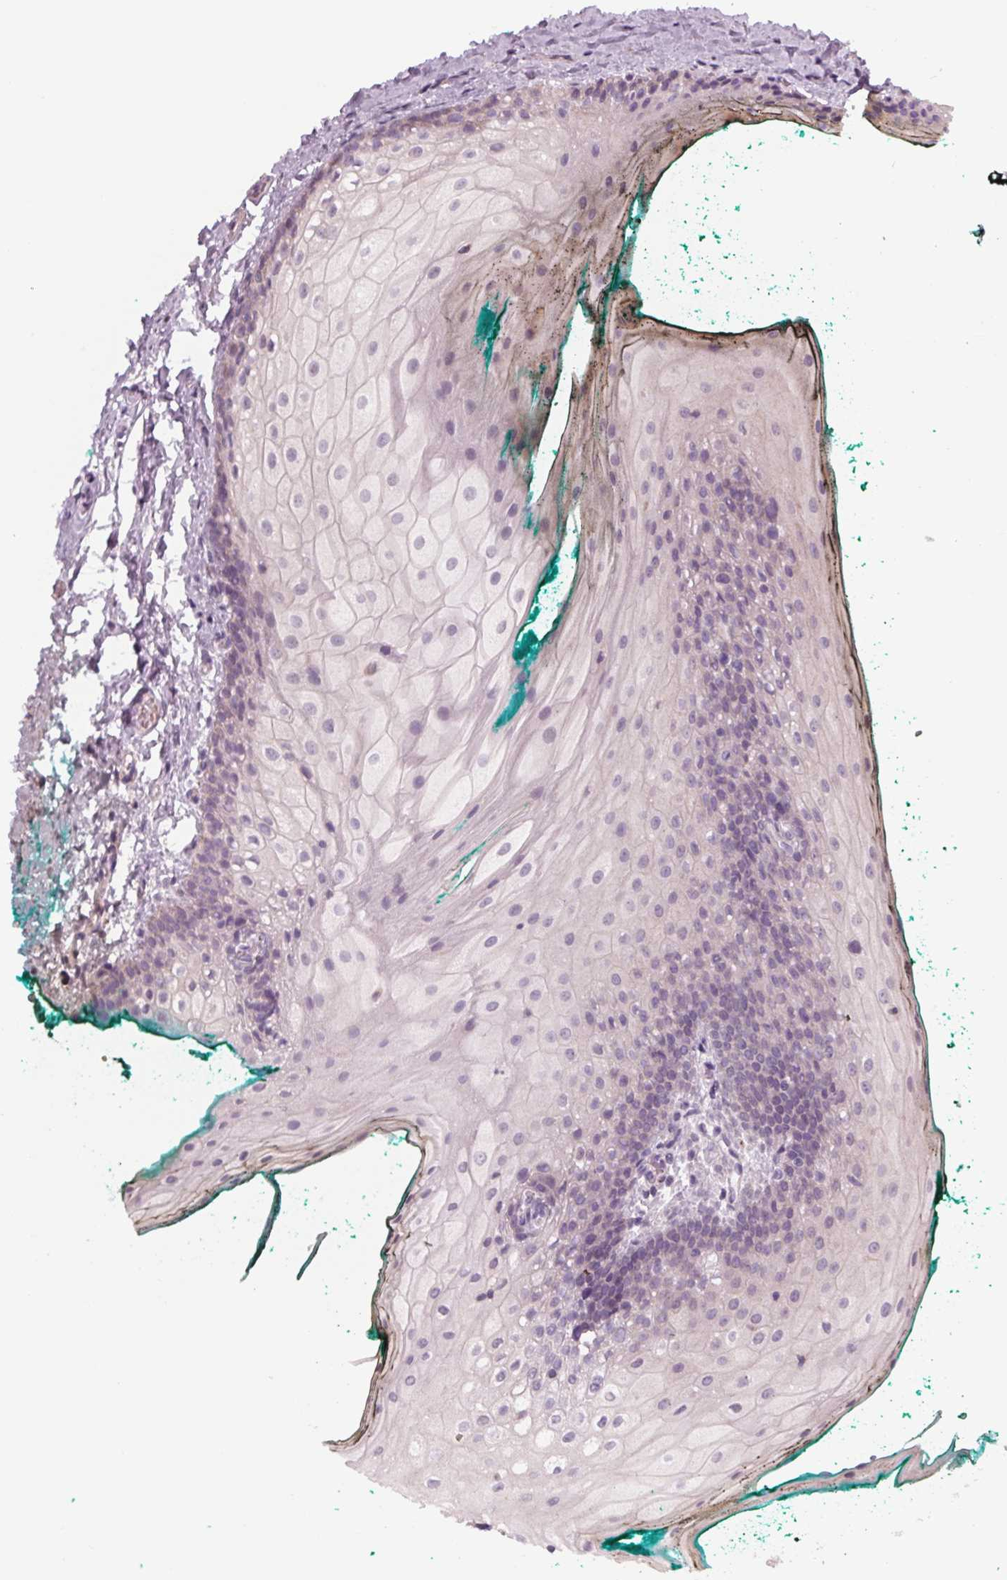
{"staining": {"intensity": "negative", "quantity": "none", "location": "none"}, "tissue": "oral mucosa", "cell_type": "Squamous epithelial cells", "image_type": "normal", "snomed": [{"axis": "morphology", "description": "Normal tissue, NOS"}, {"axis": "topography", "description": "Oral tissue"}], "caption": "This is a photomicrograph of immunohistochemistry staining of normal oral mucosa, which shows no staining in squamous epithelial cells. Nuclei are stained in blue.", "gene": "SAMD5", "patient": {"sex": "female", "age": 68}}